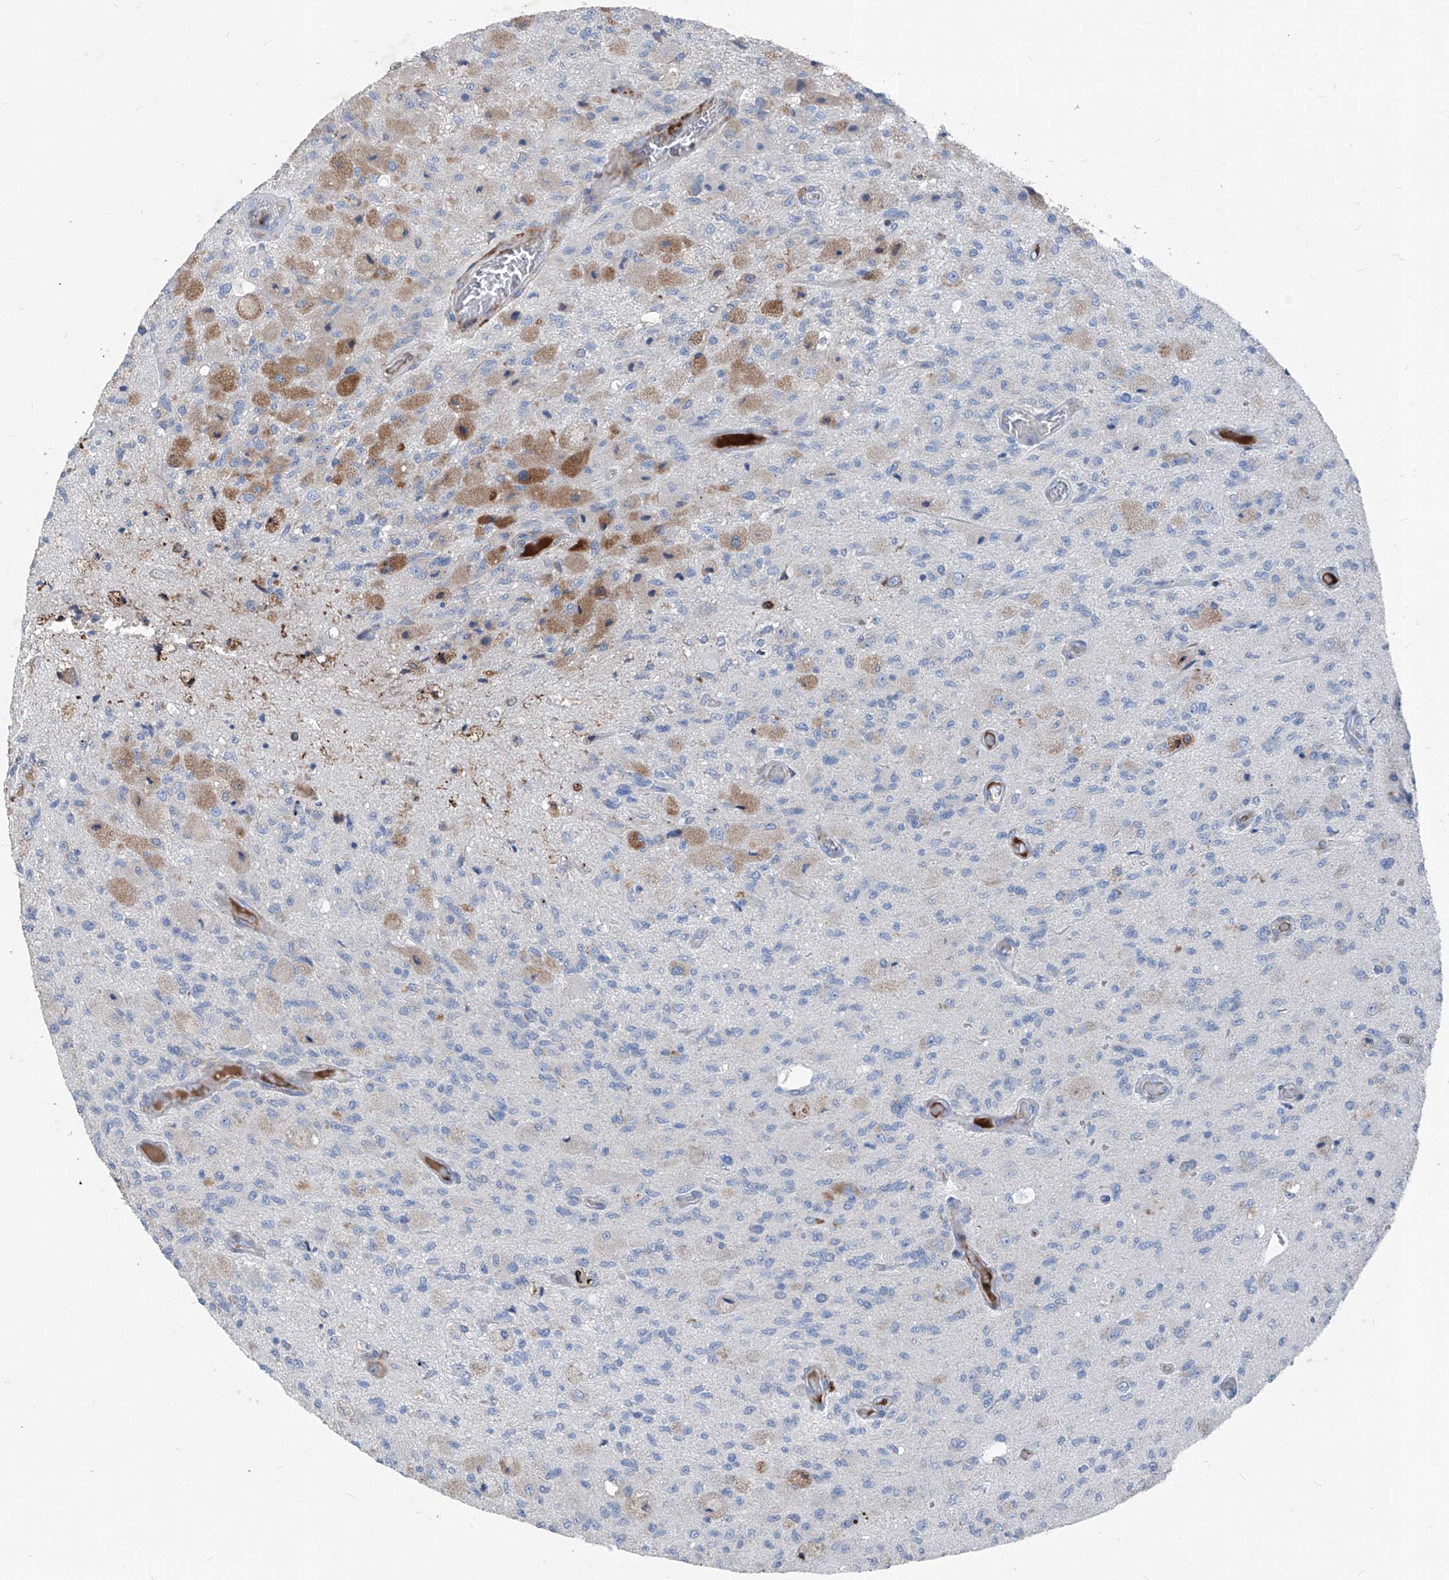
{"staining": {"intensity": "negative", "quantity": "none", "location": "none"}, "tissue": "glioma", "cell_type": "Tumor cells", "image_type": "cancer", "snomed": [{"axis": "morphology", "description": "Normal tissue, NOS"}, {"axis": "morphology", "description": "Glioma, malignant, High grade"}, {"axis": "topography", "description": "Cerebral cortex"}], "caption": "Protein analysis of glioma exhibits no significant positivity in tumor cells.", "gene": "IFI27", "patient": {"sex": "male", "age": 77}}